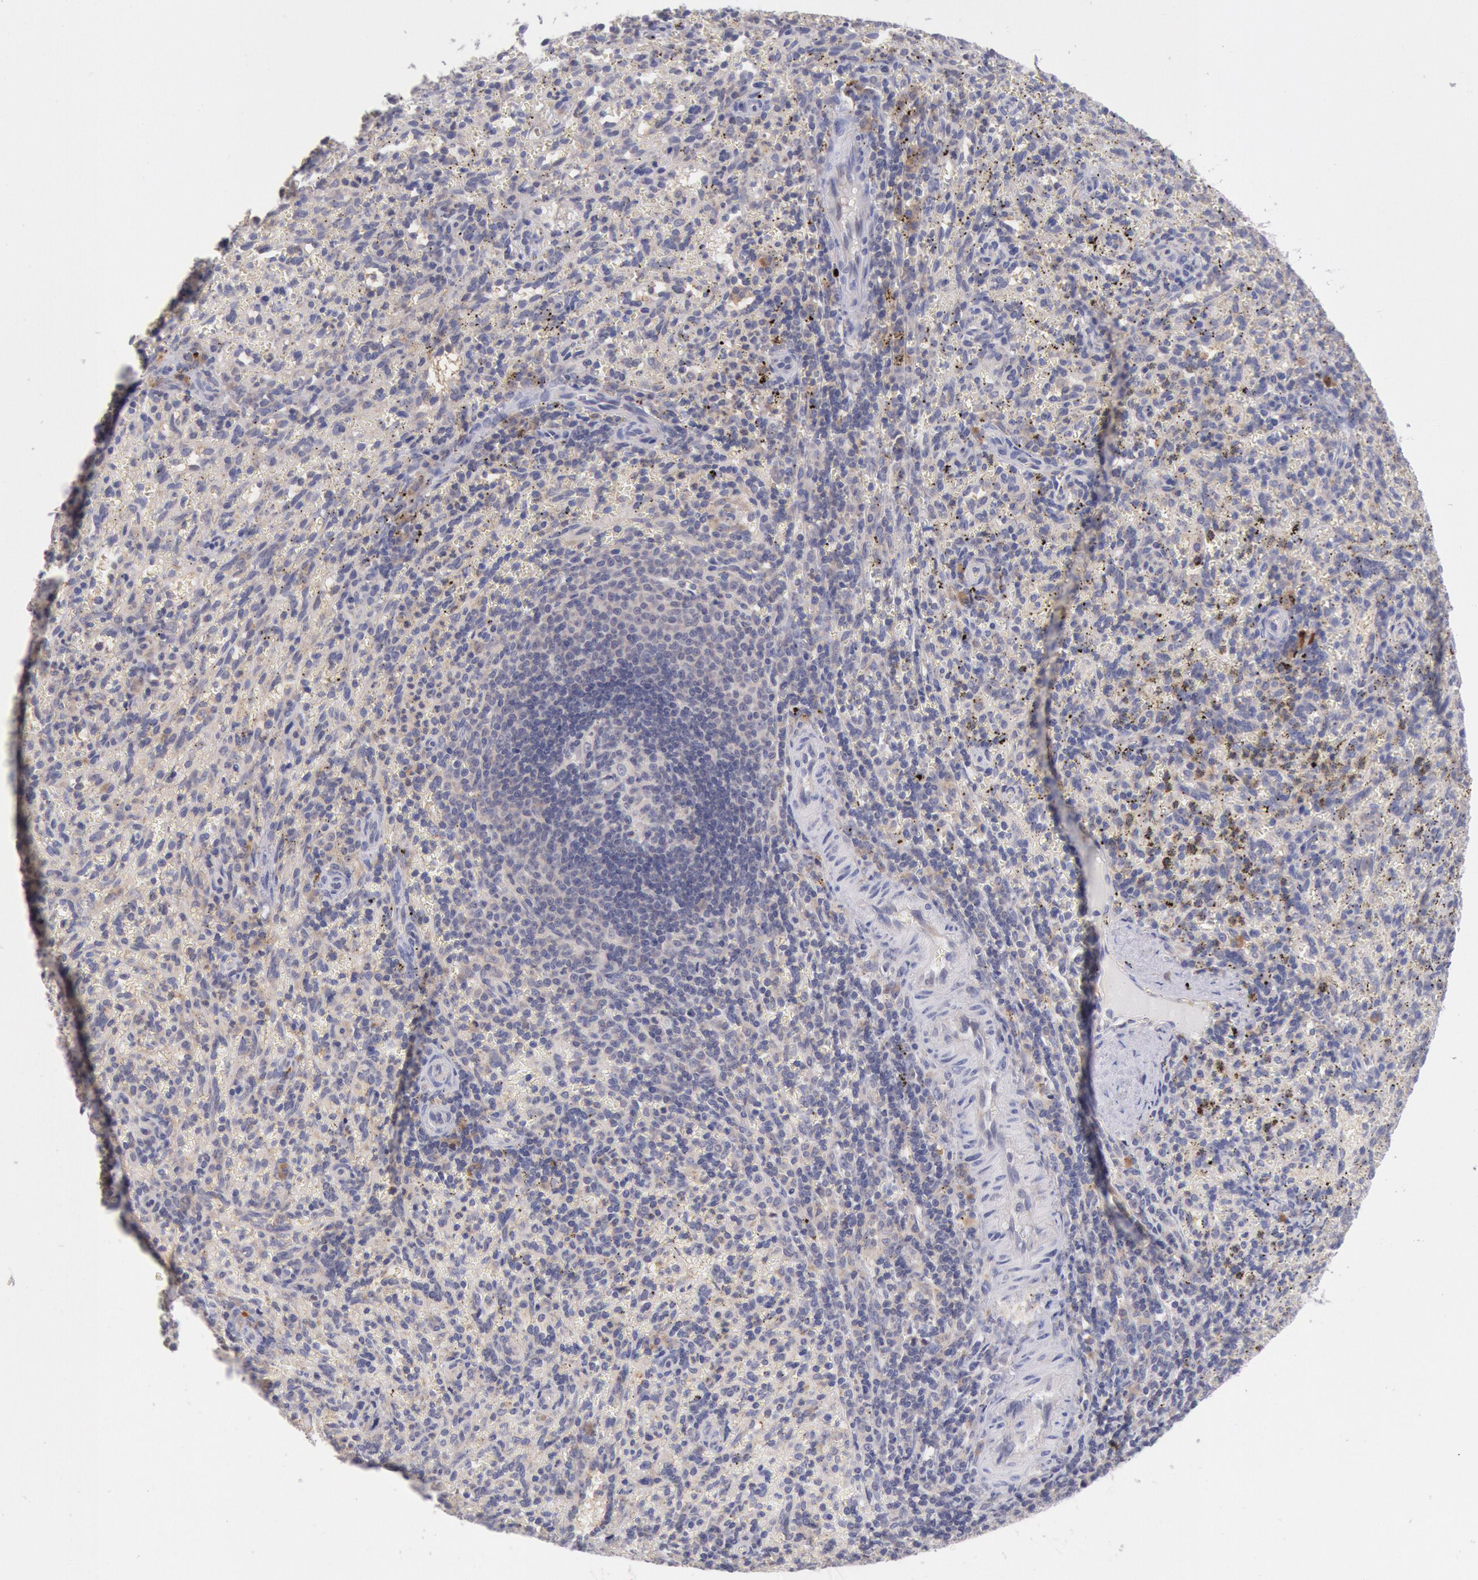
{"staining": {"intensity": "weak", "quantity": "25%-75%", "location": "cytoplasmic/membranous"}, "tissue": "spleen", "cell_type": "Cells in red pulp", "image_type": "normal", "snomed": [{"axis": "morphology", "description": "Normal tissue, NOS"}, {"axis": "topography", "description": "Spleen"}], "caption": "The image exhibits staining of unremarkable spleen, revealing weak cytoplasmic/membranous protein expression (brown color) within cells in red pulp.", "gene": "GAL3ST1", "patient": {"sex": "female", "age": 10}}